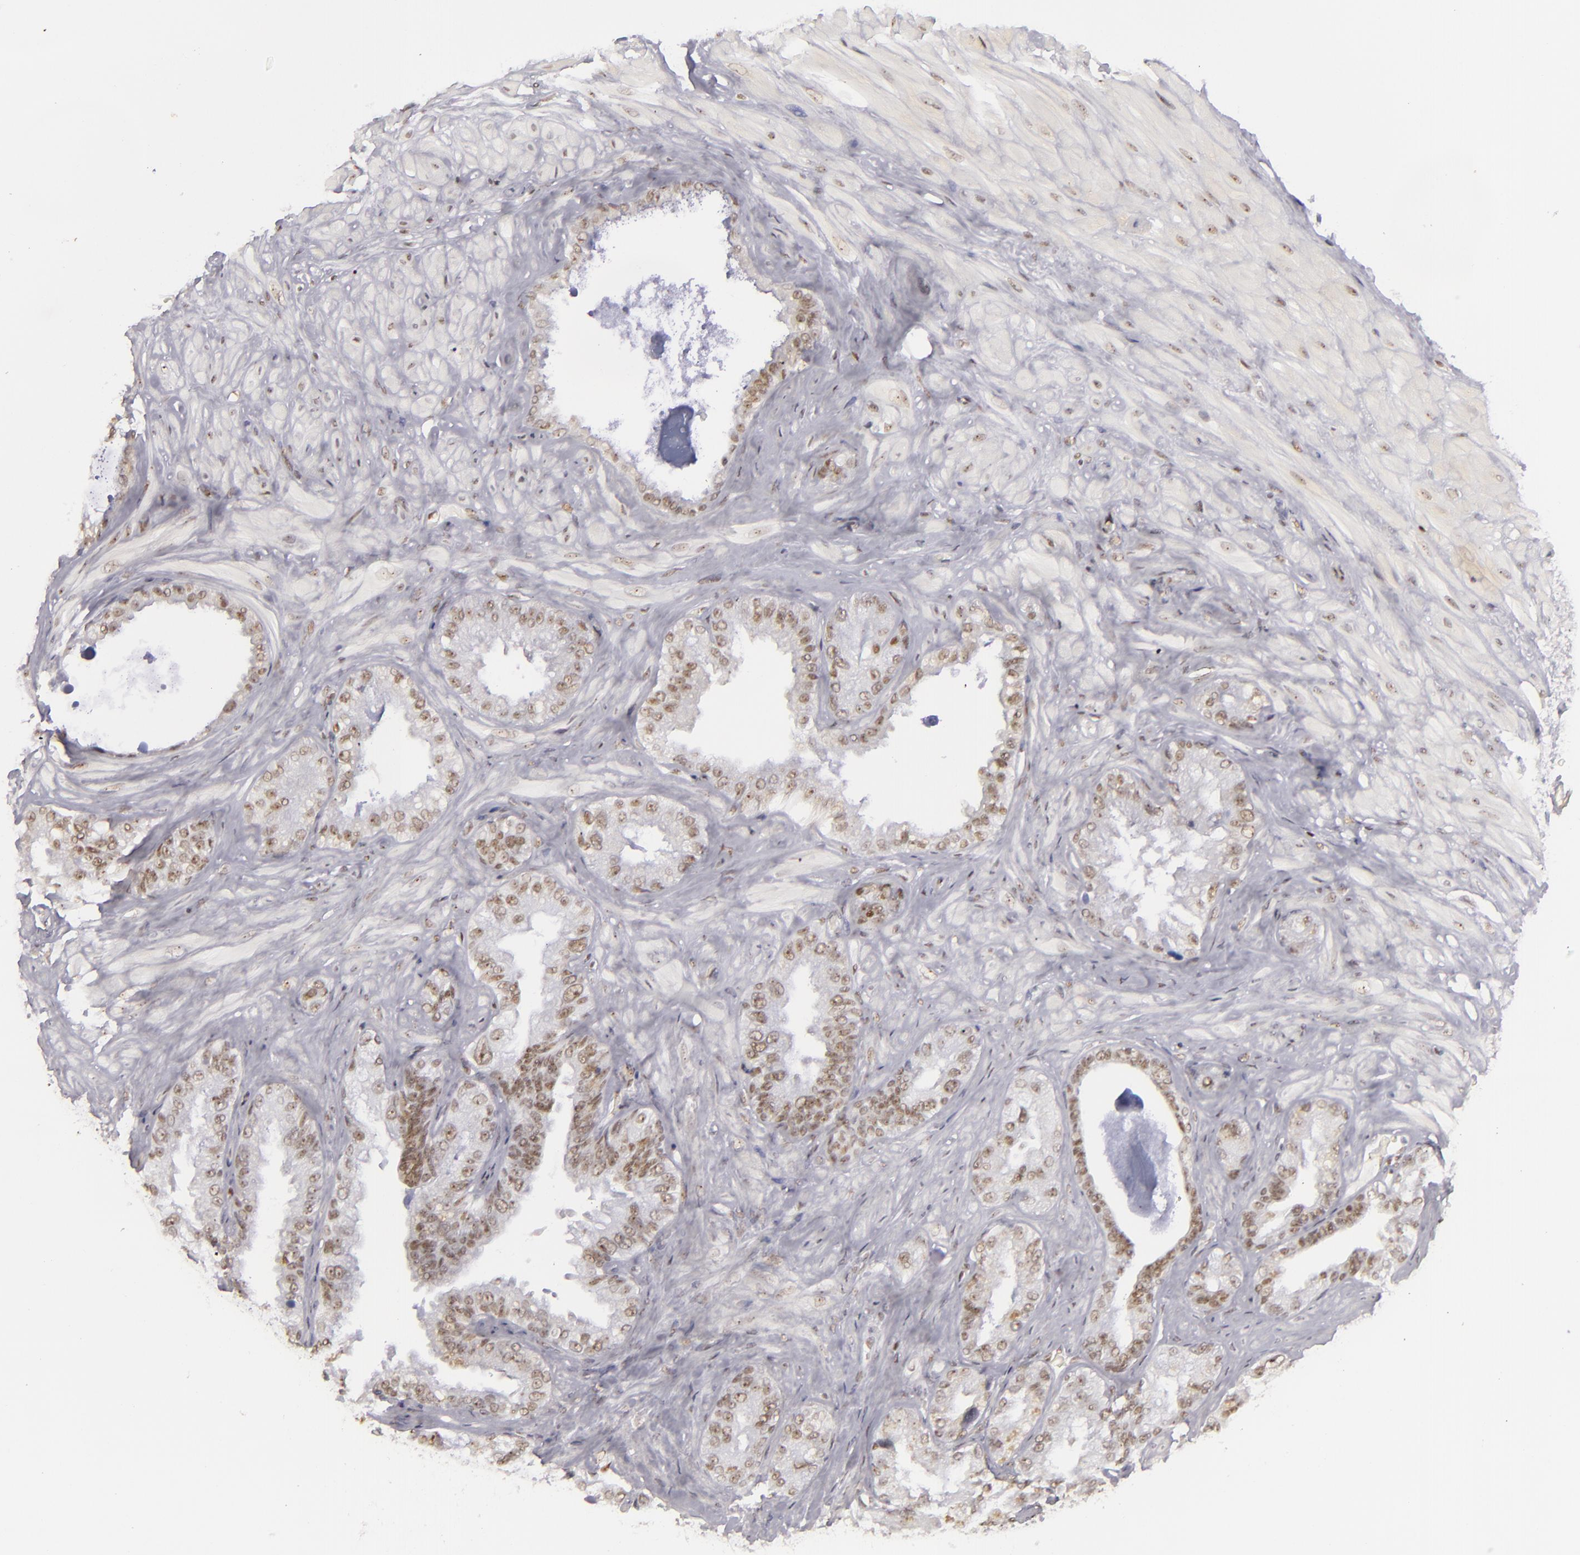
{"staining": {"intensity": "moderate", "quantity": ">75%", "location": "nuclear"}, "tissue": "seminal vesicle", "cell_type": "Glandular cells", "image_type": "normal", "snomed": [{"axis": "morphology", "description": "Normal tissue, NOS"}, {"axis": "topography", "description": "Seminal veicle"}], "caption": "This photomicrograph shows immunohistochemistry (IHC) staining of unremarkable human seminal vesicle, with medium moderate nuclear staining in approximately >75% of glandular cells.", "gene": "DAXX", "patient": {"sex": "male", "age": 63}}